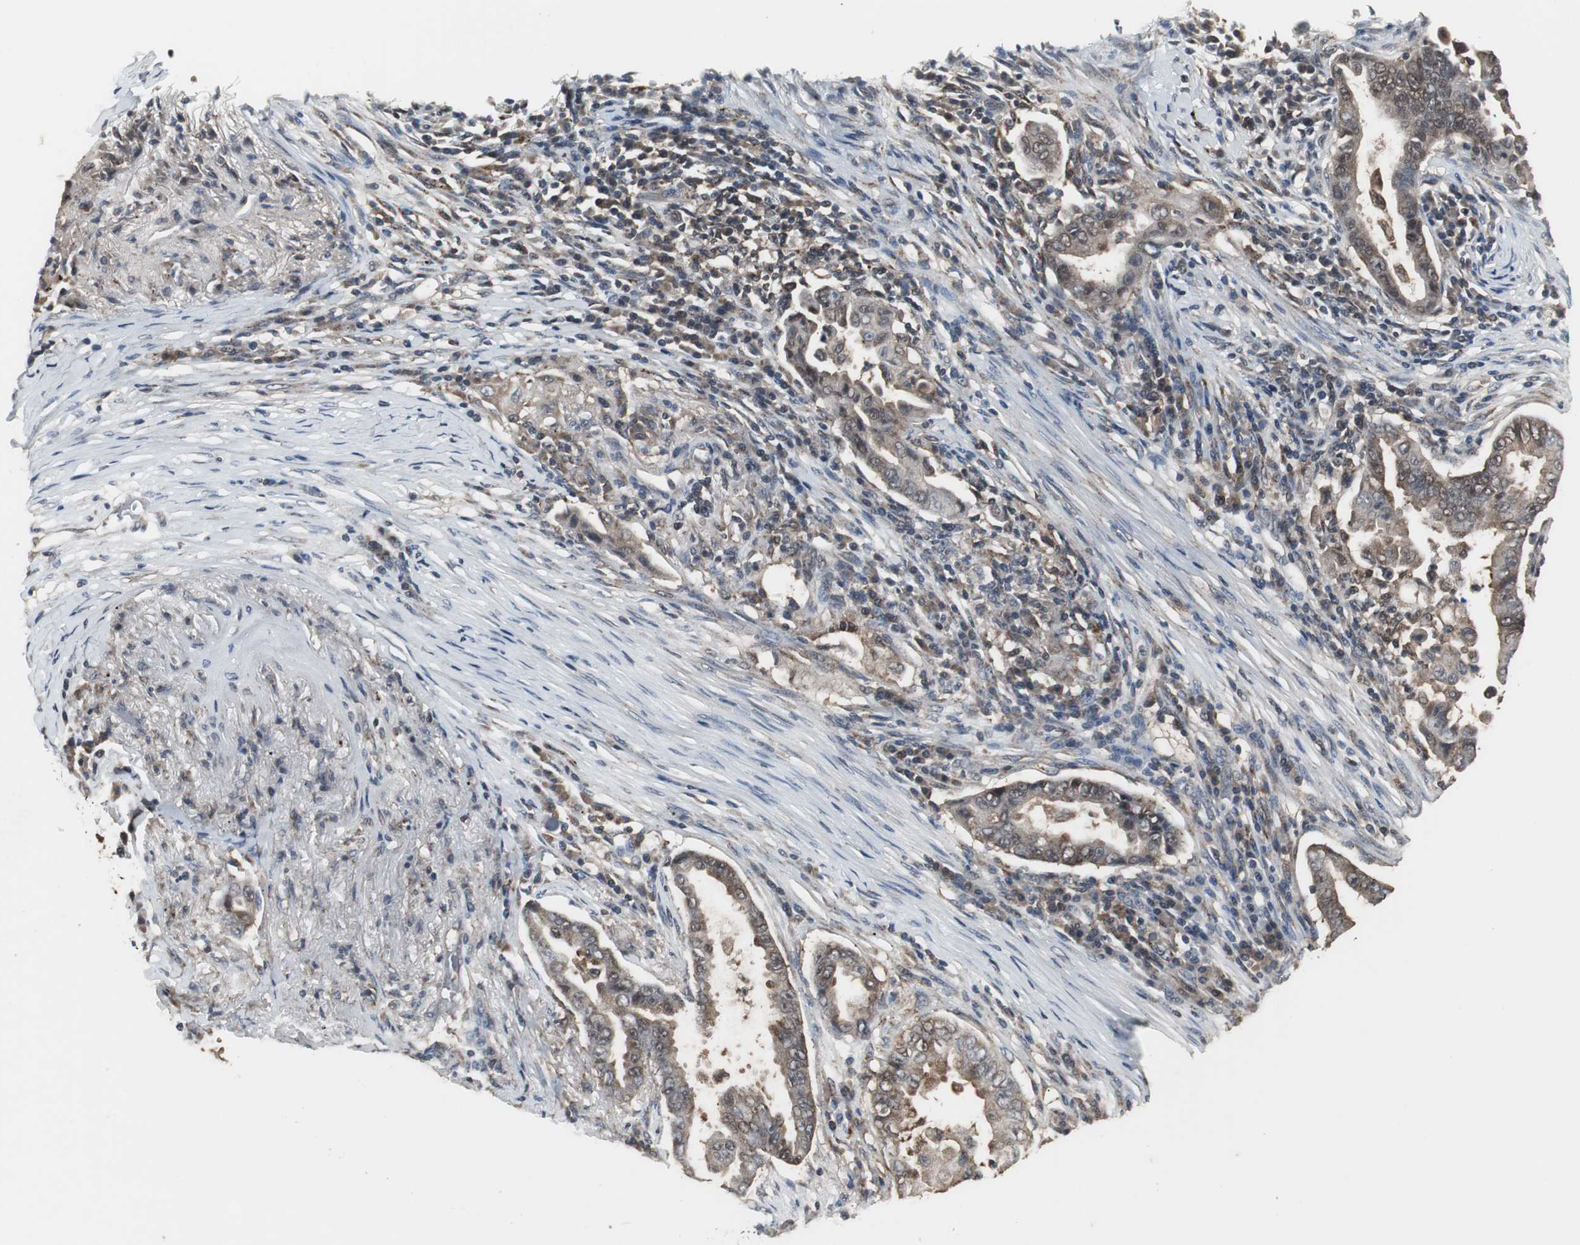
{"staining": {"intensity": "moderate", "quantity": "25%-75%", "location": "cytoplasmic/membranous"}, "tissue": "lung cancer", "cell_type": "Tumor cells", "image_type": "cancer", "snomed": [{"axis": "morphology", "description": "Normal tissue, NOS"}, {"axis": "morphology", "description": "Inflammation, NOS"}, {"axis": "morphology", "description": "Adenocarcinoma, NOS"}, {"axis": "topography", "description": "Lung"}], "caption": "Protein expression analysis of lung adenocarcinoma displays moderate cytoplasmic/membranous staining in approximately 25%-75% of tumor cells. (DAB = brown stain, brightfield microscopy at high magnification).", "gene": "ZSCAN22", "patient": {"sex": "female", "age": 64}}